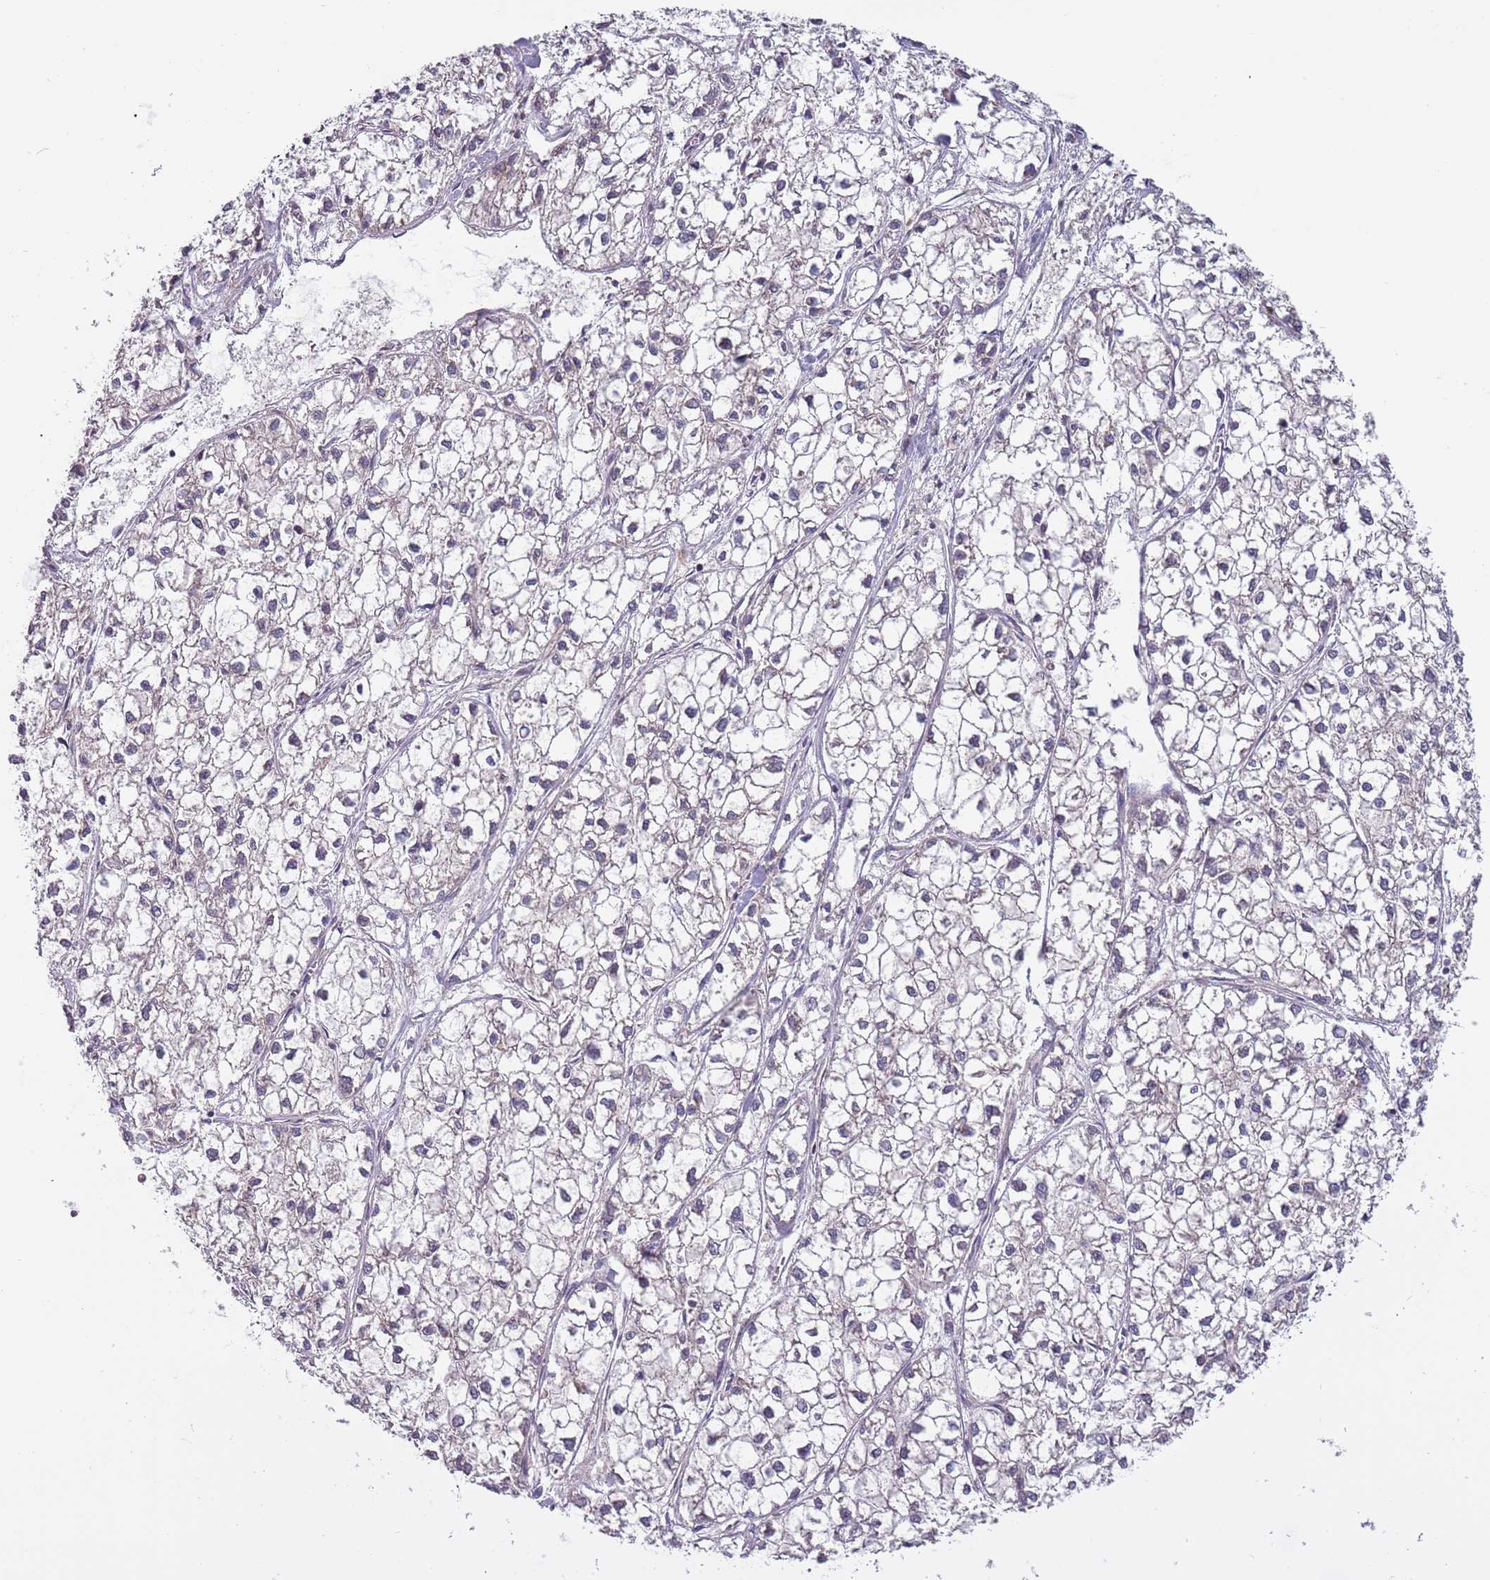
{"staining": {"intensity": "negative", "quantity": "none", "location": "none"}, "tissue": "liver cancer", "cell_type": "Tumor cells", "image_type": "cancer", "snomed": [{"axis": "morphology", "description": "Carcinoma, Hepatocellular, NOS"}, {"axis": "topography", "description": "Liver"}], "caption": "Protein analysis of liver cancer displays no significant positivity in tumor cells.", "gene": "RNF181", "patient": {"sex": "female", "age": 43}}